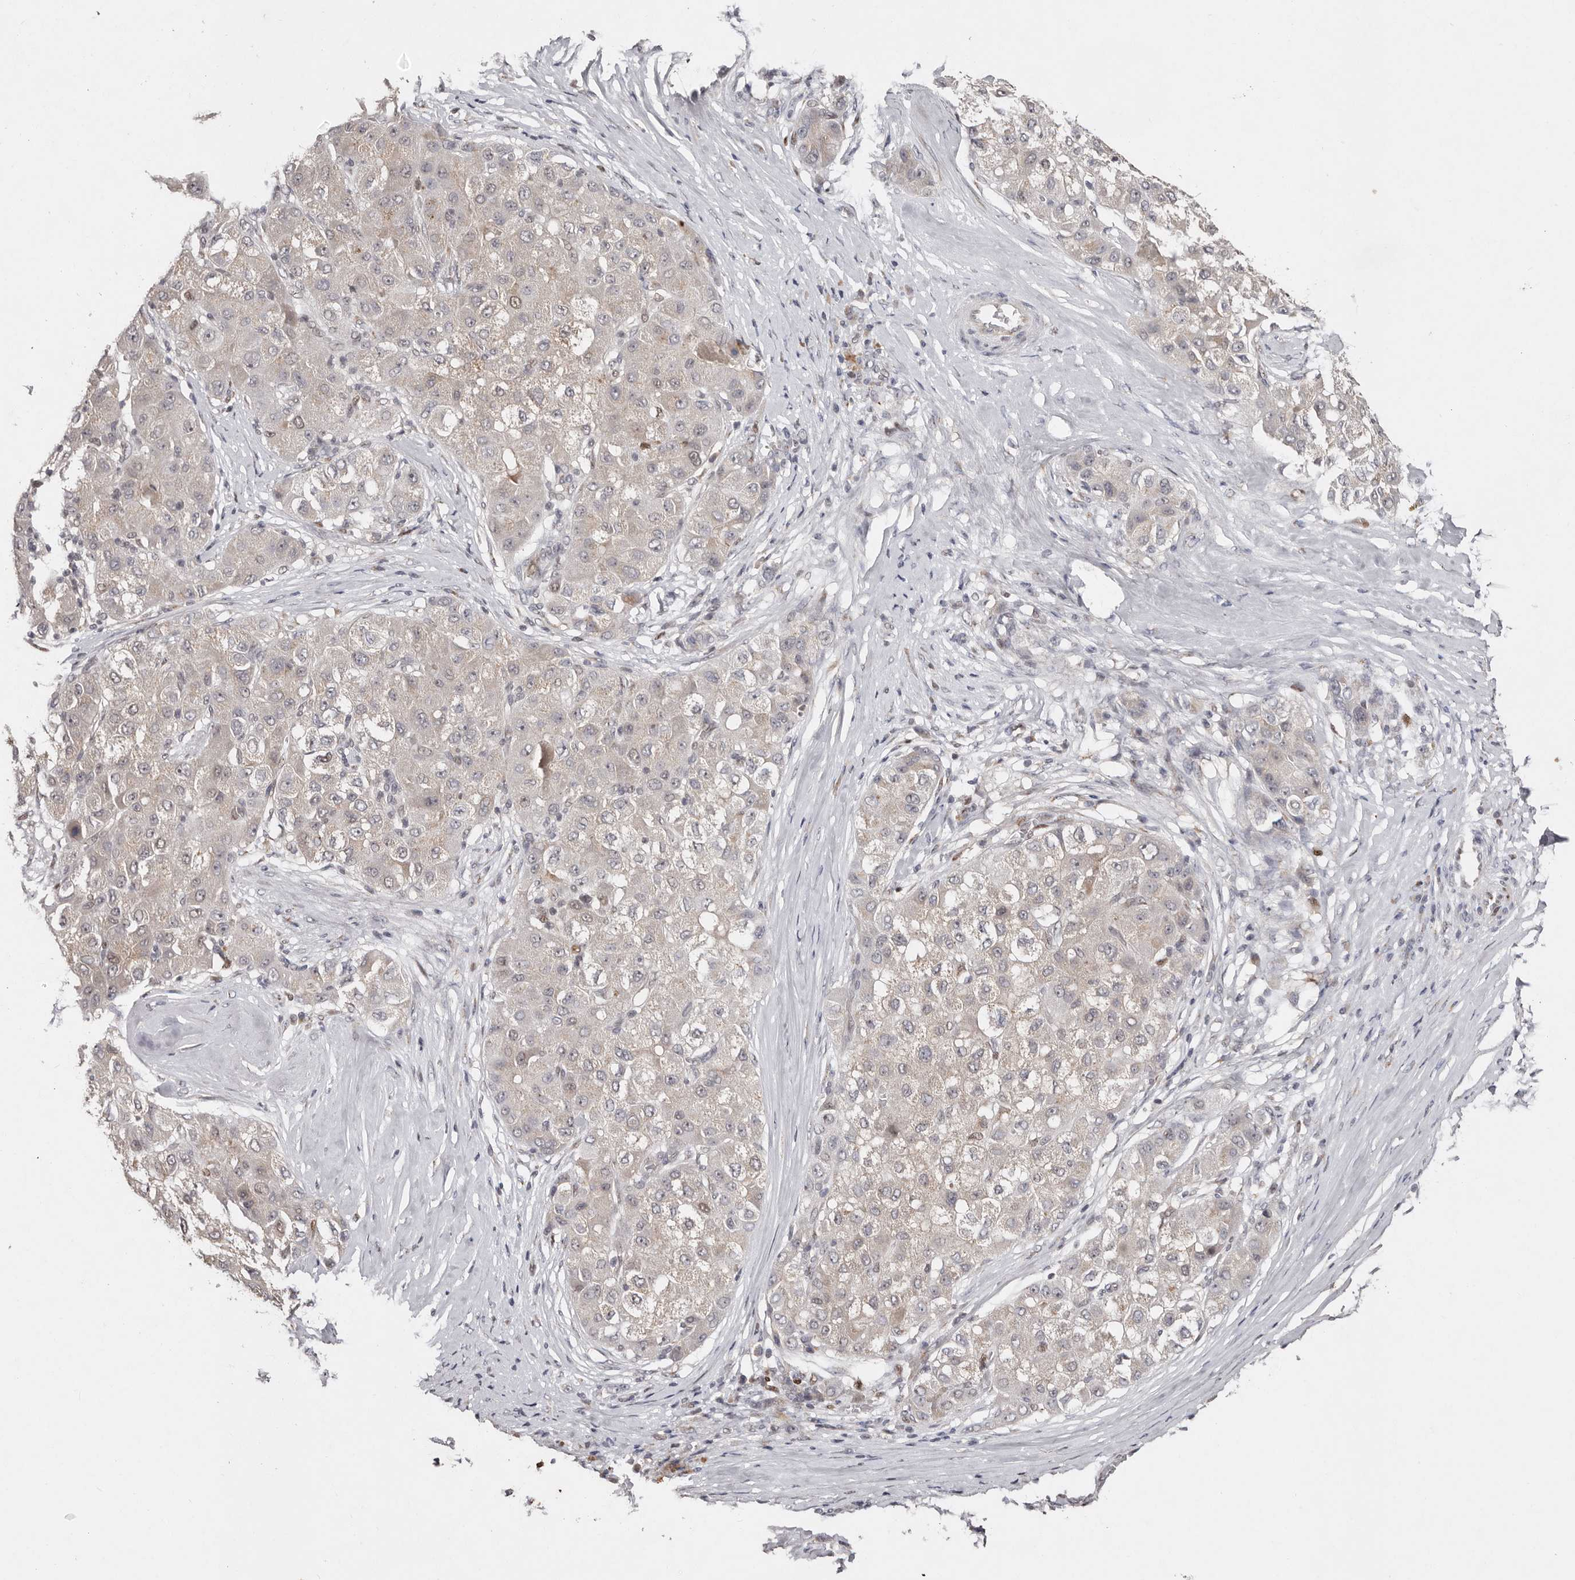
{"staining": {"intensity": "negative", "quantity": "none", "location": "none"}, "tissue": "liver cancer", "cell_type": "Tumor cells", "image_type": "cancer", "snomed": [{"axis": "morphology", "description": "Carcinoma, Hepatocellular, NOS"}, {"axis": "topography", "description": "Liver"}], "caption": "DAB immunohistochemical staining of human liver cancer (hepatocellular carcinoma) reveals no significant staining in tumor cells. The staining was performed using DAB (3,3'-diaminobenzidine) to visualize the protein expression in brown, while the nuclei were stained in blue with hematoxylin (Magnification: 20x).", "gene": "KLF7", "patient": {"sex": "male", "age": 80}}